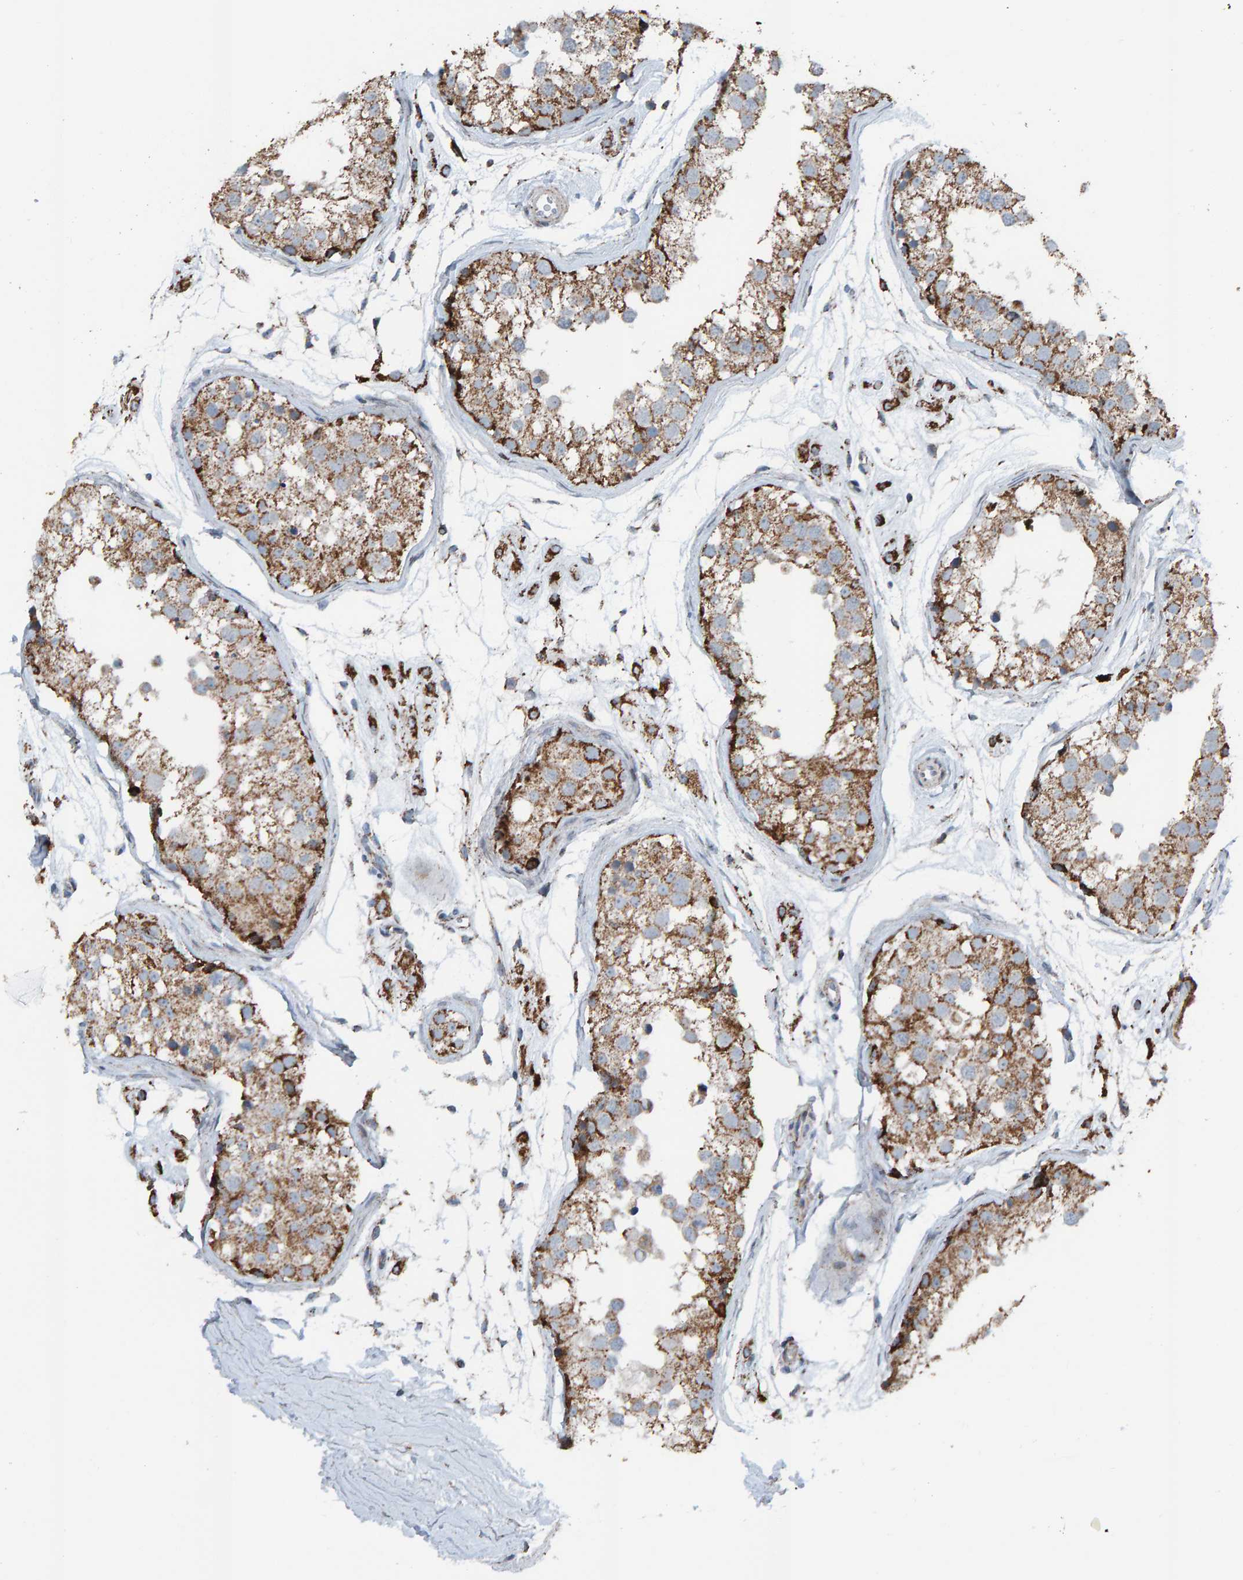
{"staining": {"intensity": "moderate", "quantity": ">75%", "location": "cytoplasmic/membranous"}, "tissue": "testis", "cell_type": "Cells in seminiferous ducts", "image_type": "normal", "snomed": [{"axis": "morphology", "description": "Normal tissue, NOS"}, {"axis": "morphology", "description": "Adenocarcinoma, metastatic, NOS"}, {"axis": "topography", "description": "Testis"}], "caption": "Immunohistochemistry (IHC) (DAB) staining of benign testis shows moderate cytoplasmic/membranous protein expression in approximately >75% of cells in seminiferous ducts.", "gene": "ZNF48", "patient": {"sex": "male", "age": 26}}